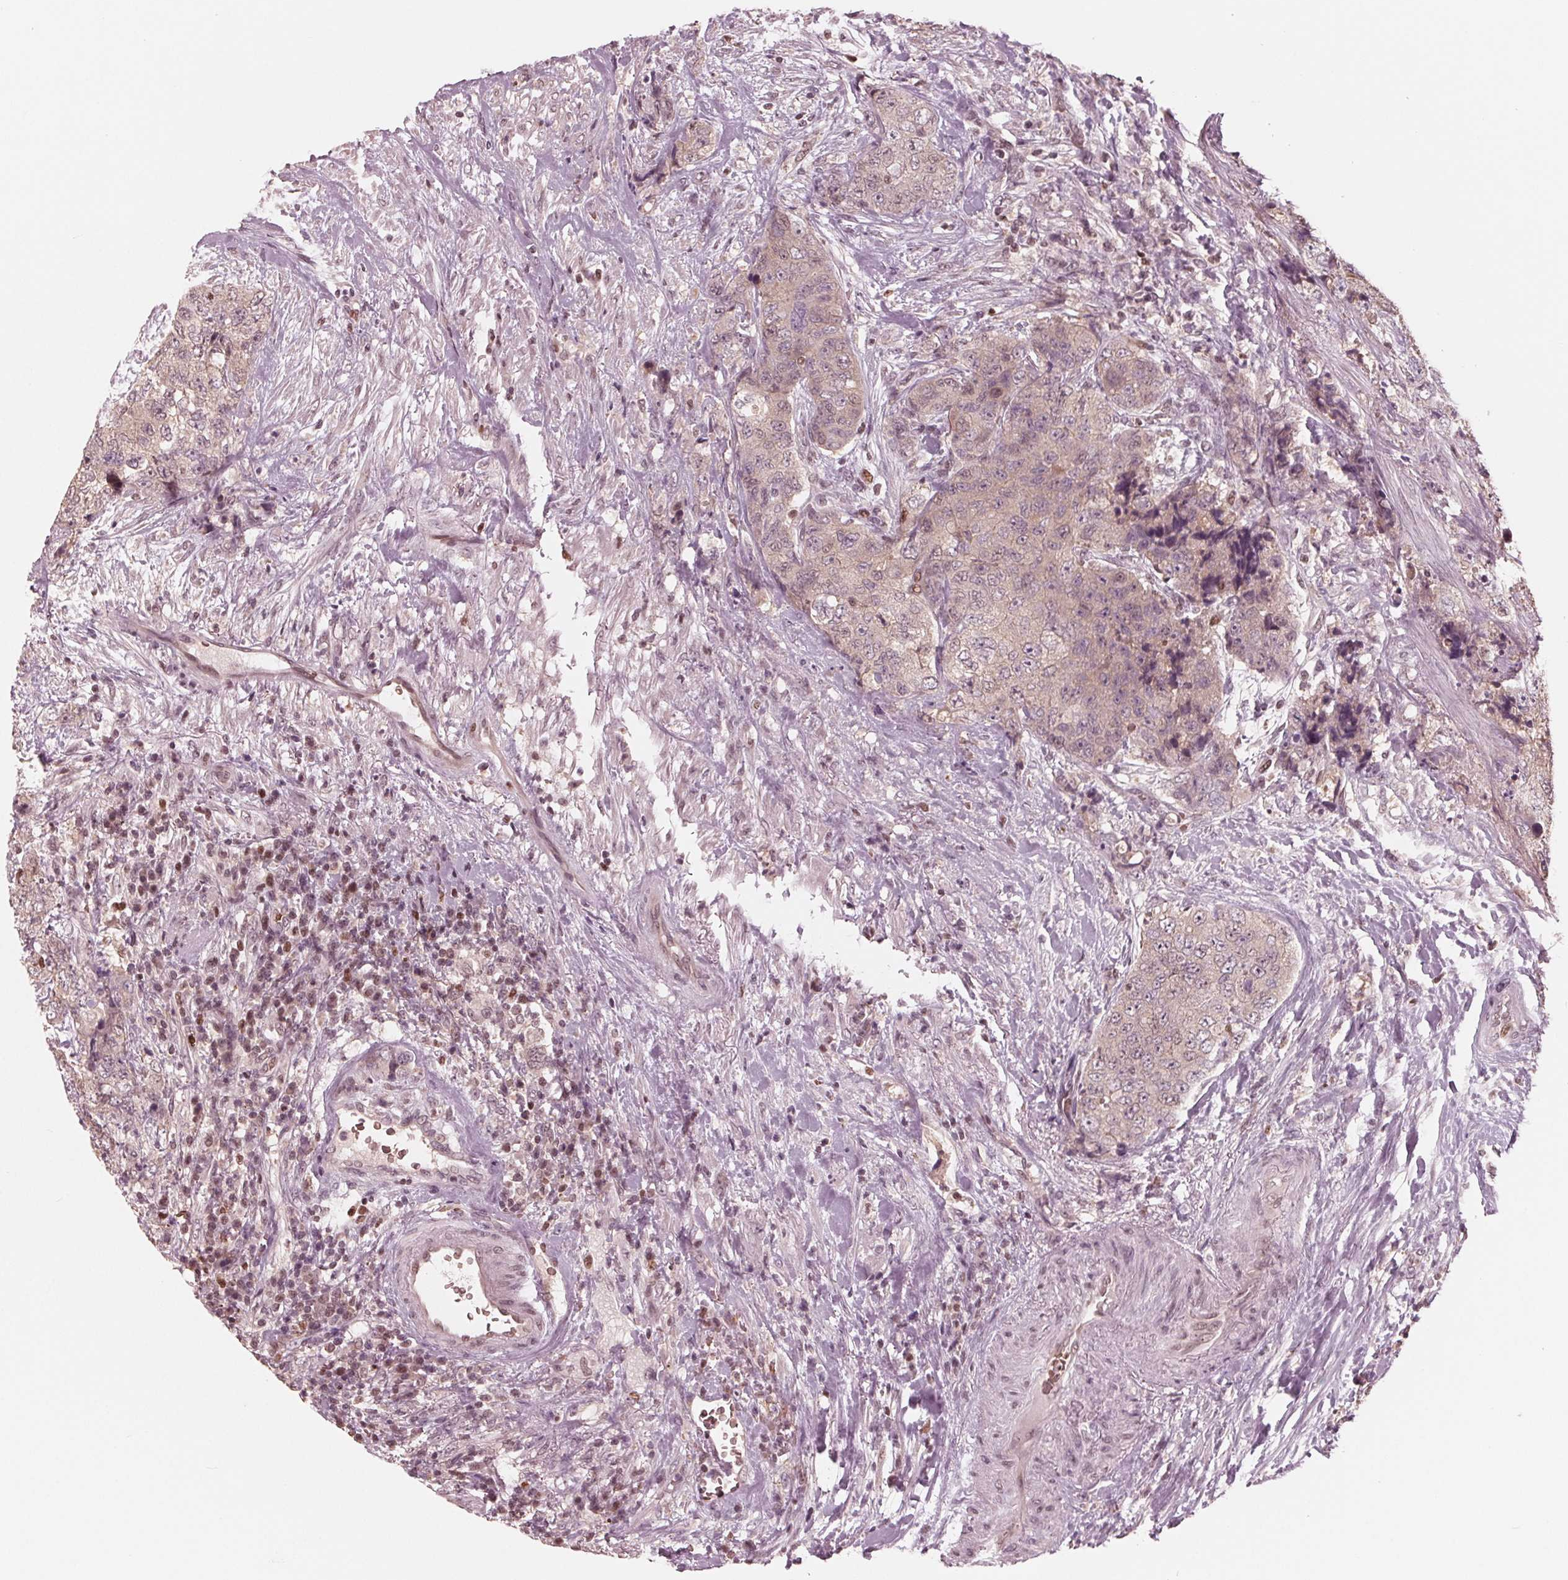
{"staining": {"intensity": "weak", "quantity": "<25%", "location": "nuclear"}, "tissue": "urothelial cancer", "cell_type": "Tumor cells", "image_type": "cancer", "snomed": [{"axis": "morphology", "description": "Urothelial carcinoma, High grade"}, {"axis": "topography", "description": "Urinary bladder"}], "caption": "There is no significant expression in tumor cells of urothelial cancer.", "gene": "HIRIP3", "patient": {"sex": "female", "age": 78}}